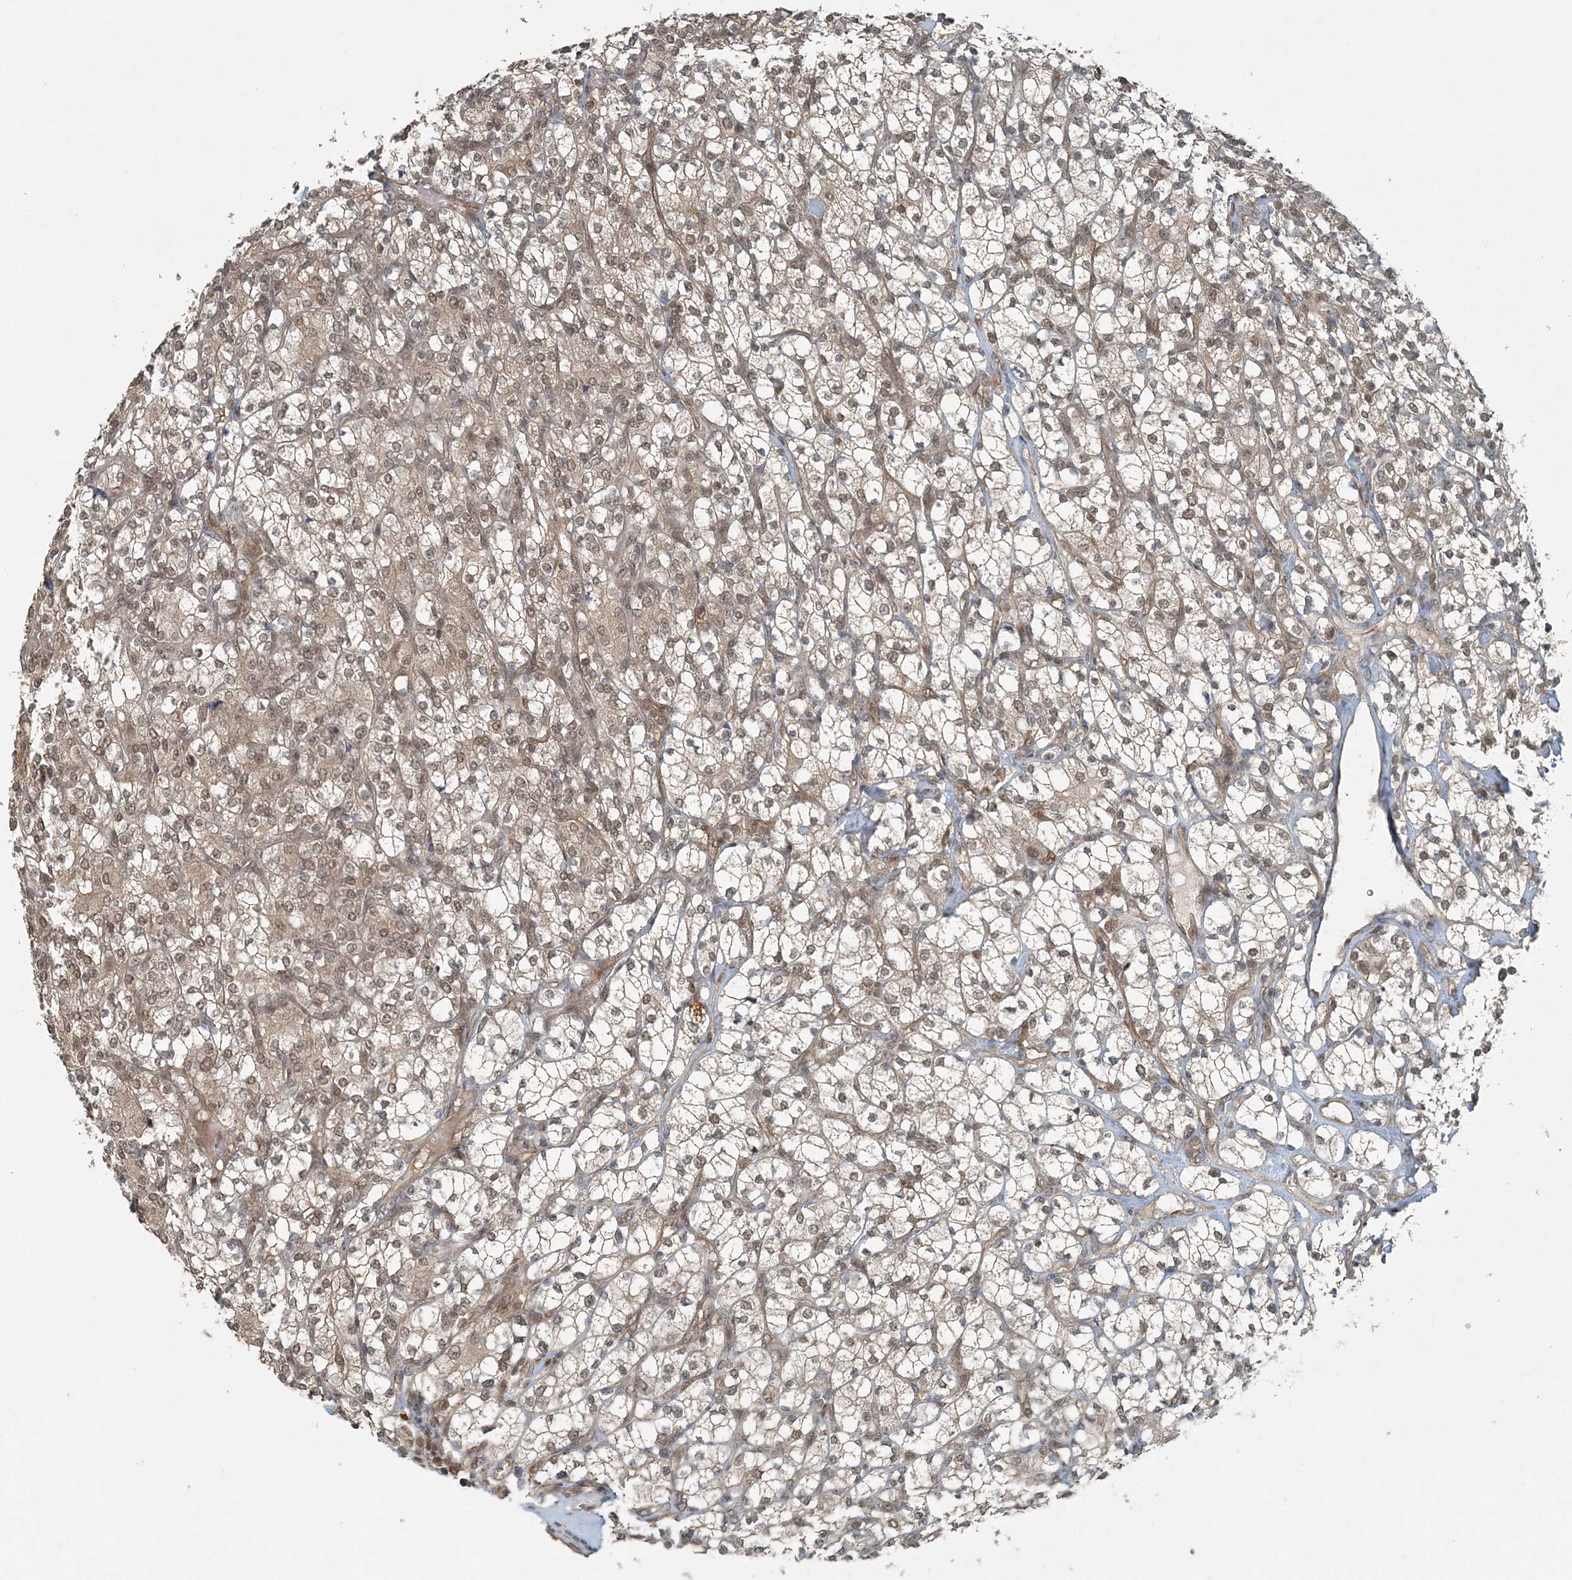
{"staining": {"intensity": "moderate", "quantity": ">75%", "location": "cytoplasmic/membranous,nuclear"}, "tissue": "renal cancer", "cell_type": "Tumor cells", "image_type": "cancer", "snomed": [{"axis": "morphology", "description": "Adenocarcinoma, NOS"}, {"axis": "topography", "description": "Kidney"}], "caption": "Protein staining exhibits moderate cytoplasmic/membranous and nuclear expression in about >75% of tumor cells in renal cancer (adenocarcinoma).", "gene": "COPS7B", "patient": {"sex": "male", "age": 77}}